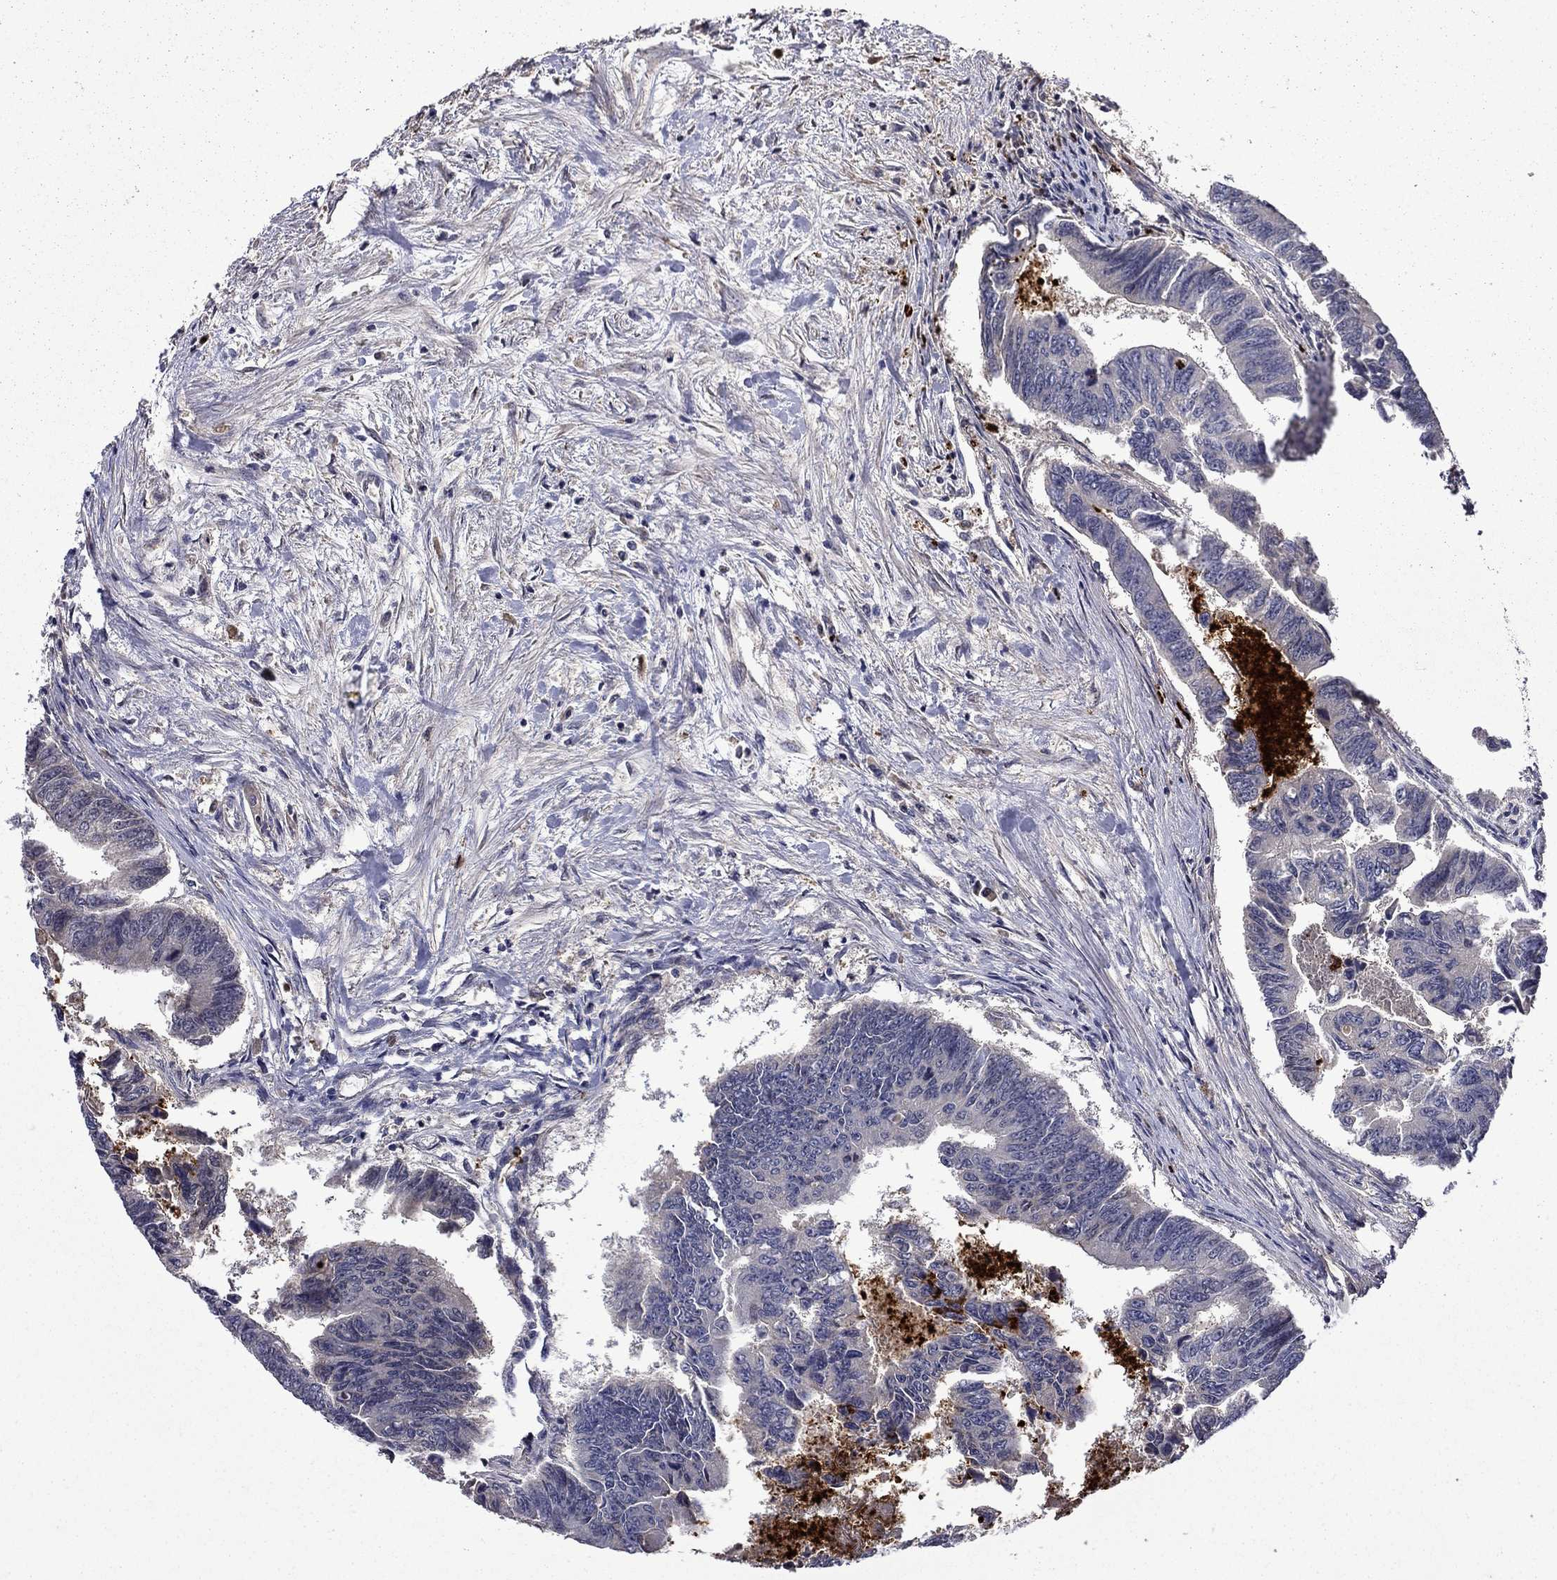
{"staining": {"intensity": "negative", "quantity": "none", "location": "none"}, "tissue": "colorectal cancer", "cell_type": "Tumor cells", "image_type": "cancer", "snomed": [{"axis": "morphology", "description": "Adenocarcinoma, NOS"}, {"axis": "topography", "description": "Colon"}], "caption": "DAB (3,3'-diaminobenzidine) immunohistochemical staining of adenocarcinoma (colorectal) reveals no significant positivity in tumor cells.", "gene": "SATB1", "patient": {"sex": "female", "age": 65}}